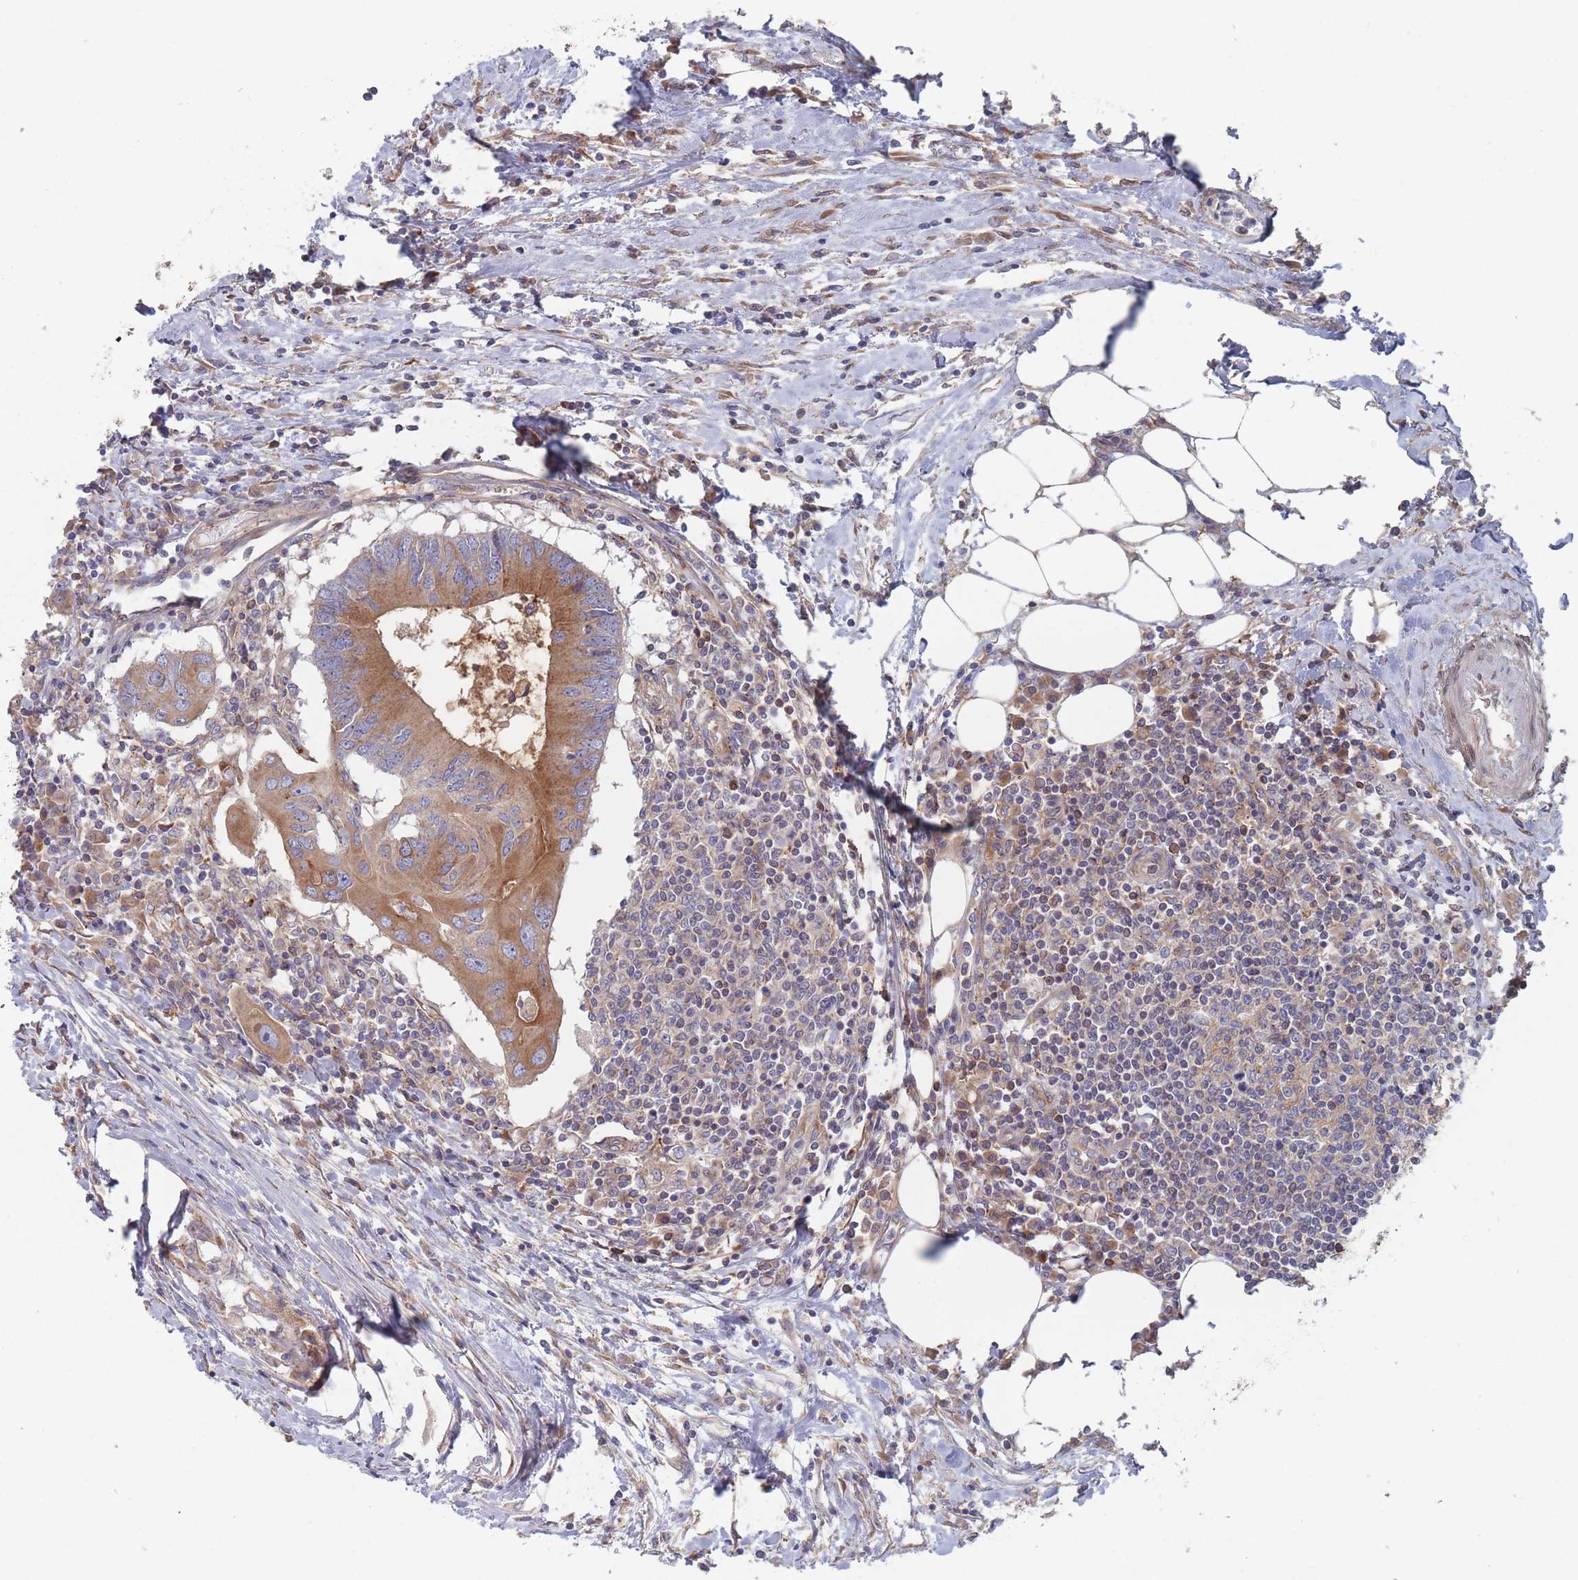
{"staining": {"intensity": "strong", "quantity": ">75%", "location": "cytoplasmic/membranous"}, "tissue": "colorectal cancer", "cell_type": "Tumor cells", "image_type": "cancer", "snomed": [{"axis": "morphology", "description": "Adenocarcinoma, NOS"}, {"axis": "topography", "description": "Colon"}], "caption": "Adenocarcinoma (colorectal) was stained to show a protein in brown. There is high levels of strong cytoplasmic/membranous staining in approximately >75% of tumor cells. The protein is shown in brown color, while the nuclei are stained blue.", "gene": "KDSR", "patient": {"sex": "male", "age": 71}}